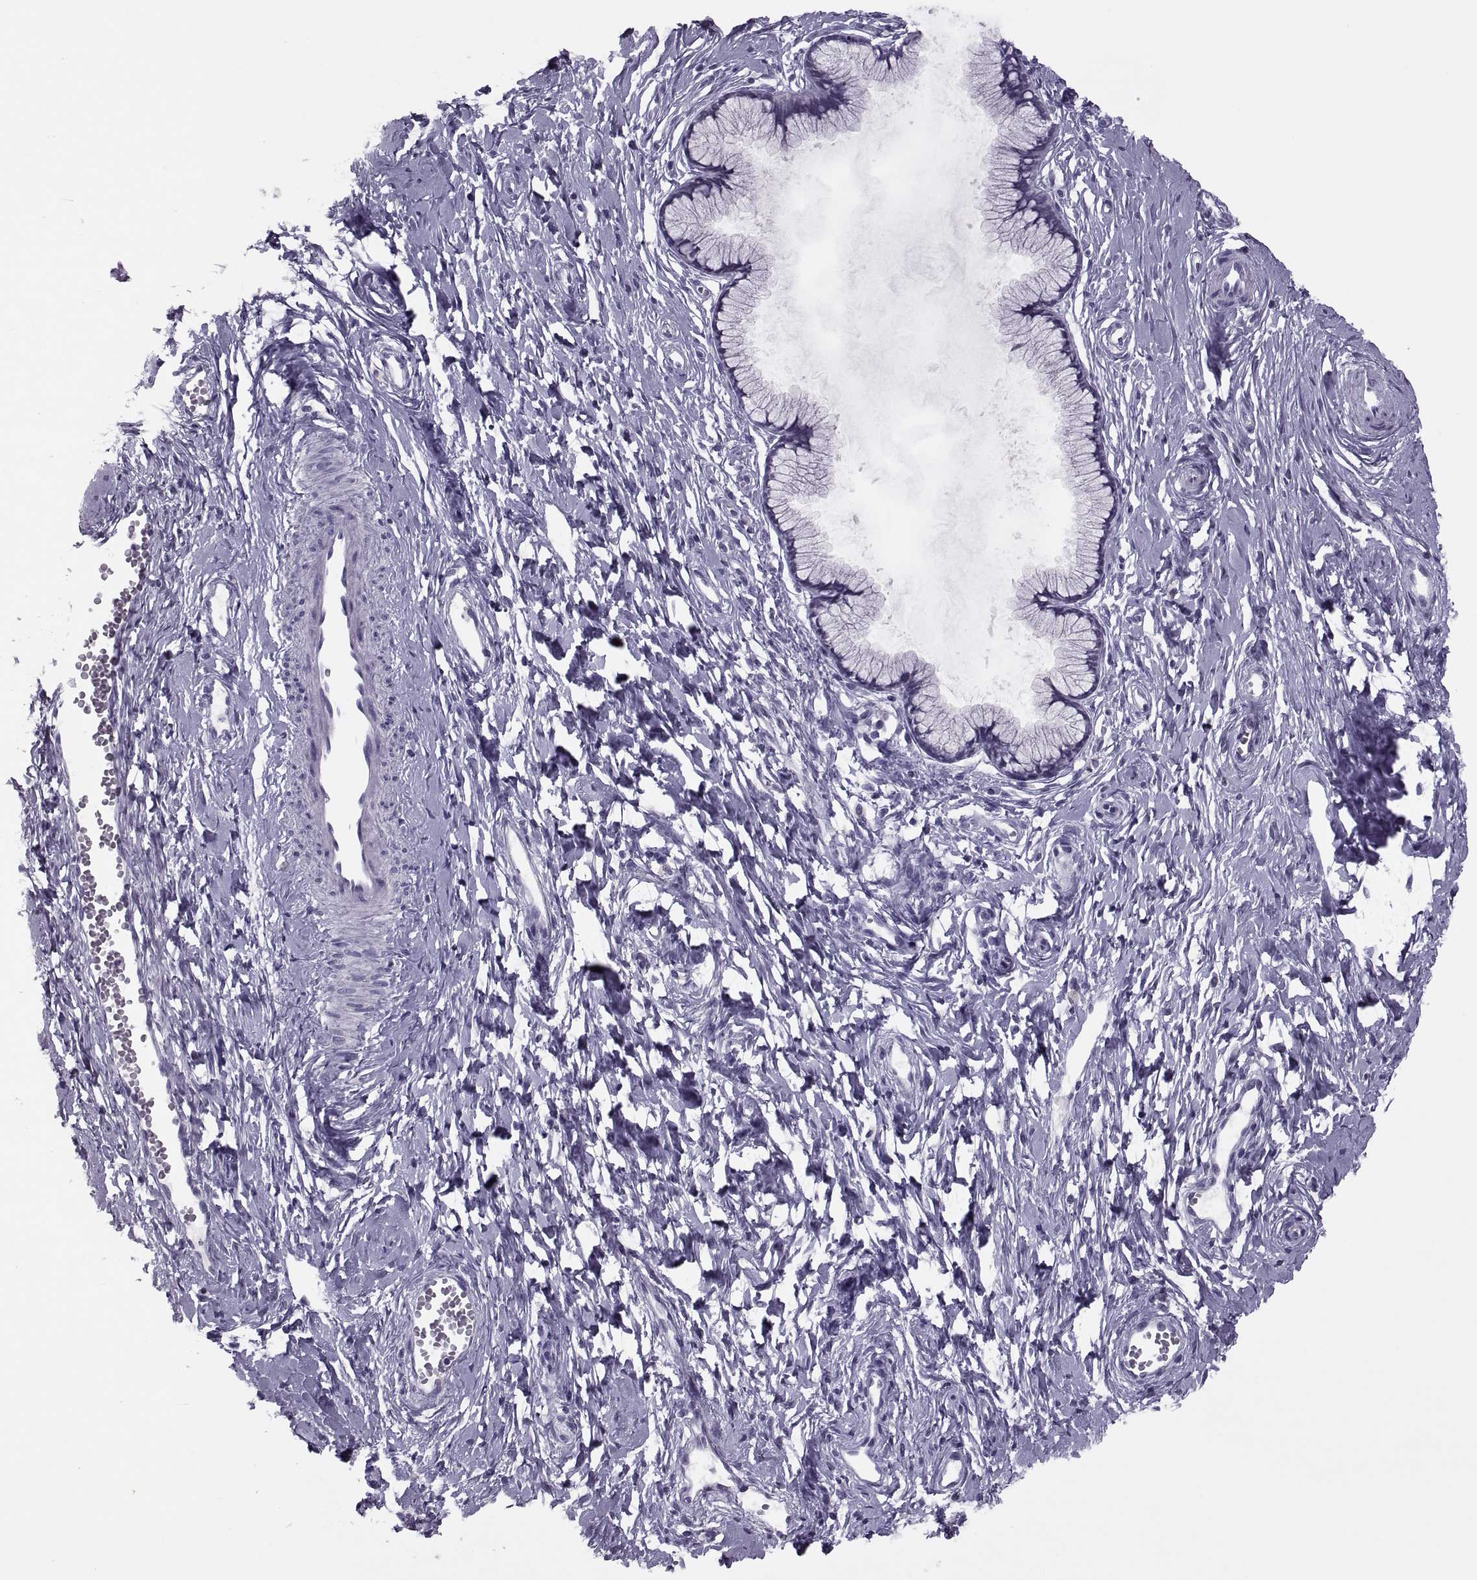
{"staining": {"intensity": "negative", "quantity": "none", "location": "none"}, "tissue": "cervix", "cell_type": "Glandular cells", "image_type": "normal", "snomed": [{"axis": "morphology", "description": "Normal tissue, NOS"}, {"axis": "topography", "description": "Cervix"}], "caption": "Glandular cells are negative for brown protein staining in normal cervix. (DAB (3,3'-diaminobenzidine) immunohistochemistry (IHC) with hematoxylin counter stain).", "gene": "SYNGR4", "patient": {"sex": "female", "age": 40}}